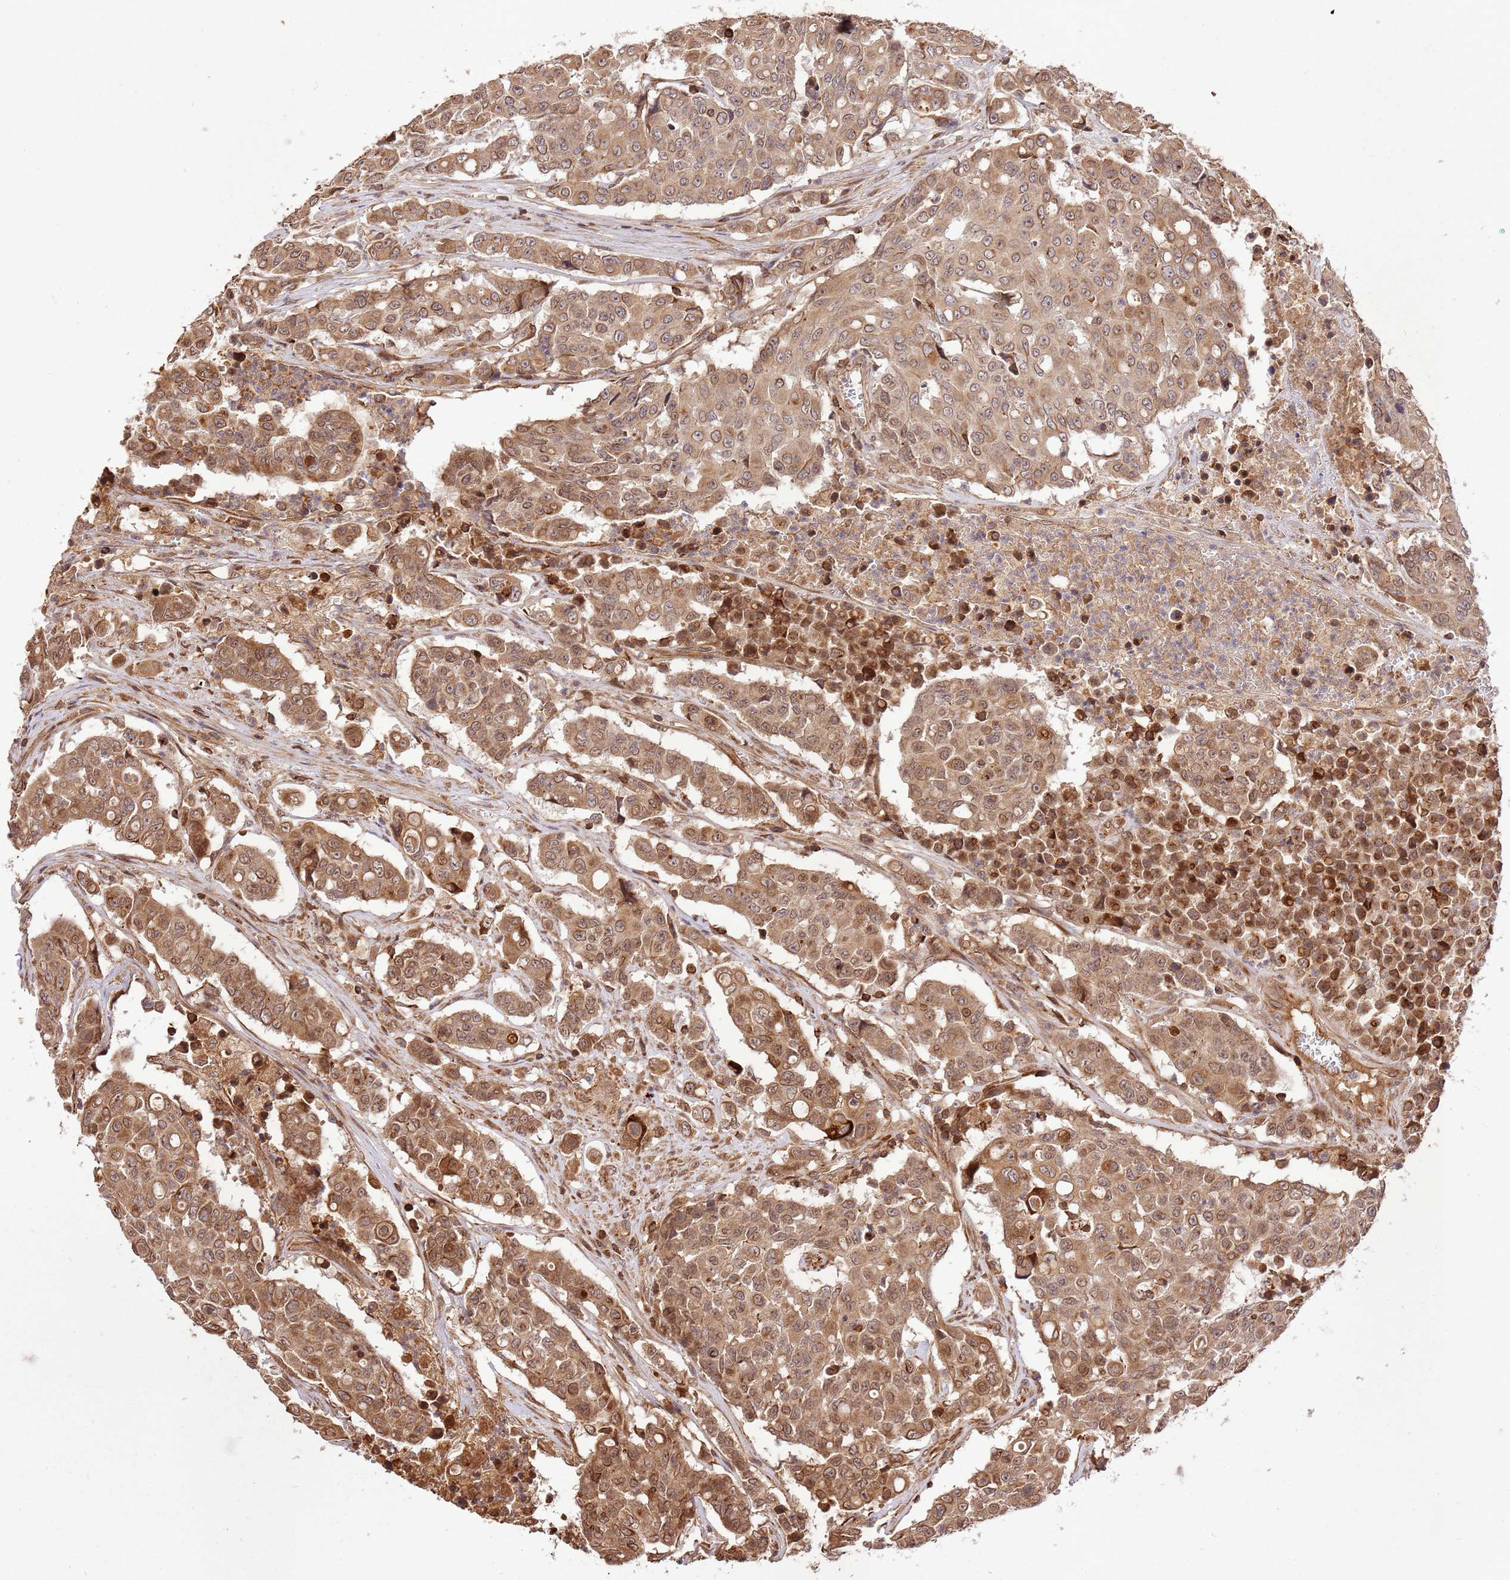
{"staining": {"intensity": "weak", "quantity": ">75%", "location": "cytoplasmic/membranous,nuclear"}, "tissue": "colorectal cancer", "cell_type": "Tumor cells", "image_type": "cancer", "snomed": [{"axis": "morphology", "description": "Adenocarcinoma, NOS"}, {"axis": "topography", "description": "Colon"}], "caption": "About >75% of tumor cells in colorectal cancer (adenocarcinoma) reveal weak cytoplasmic/membranous and nuclear protein expression as visualized by brown immunohistochemical staining.", "gene": "KATNAL2", "patient": {"sex": "male", "age": 51}}